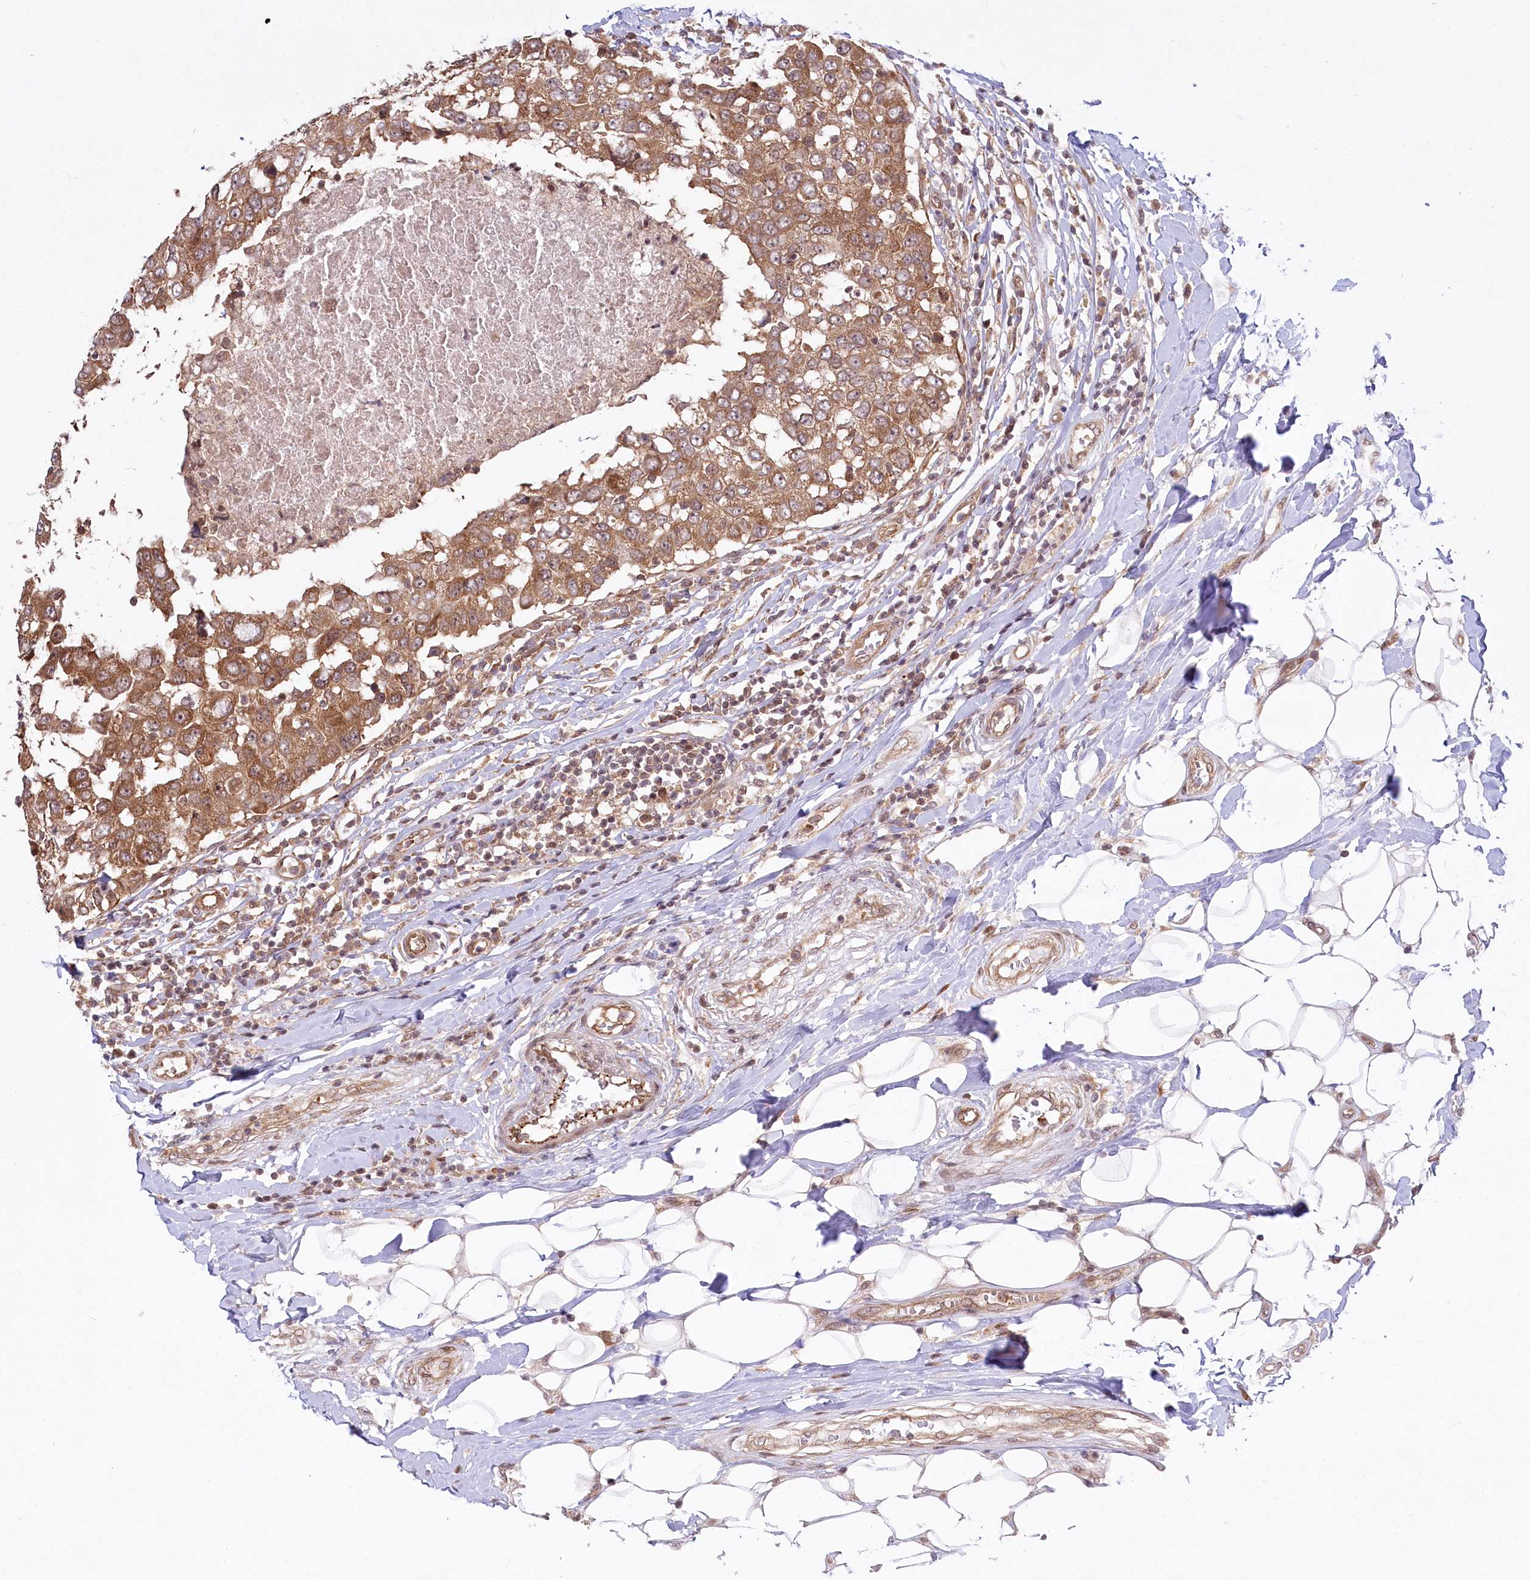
{"staining": {"intensity": "moderate", "quantity": ">75%", "location": "cytoplasmic/membranous"}, "tissue": "breast cancer", "cell_type": "Tumor cells", "image_type": "cancer", "snomed": [{"axis": "morphology", "description": "Duct carcinoma"}, {"axis": "topography", "description": "Breast"}], "caption": "An image showing moderate cytoplasmic/membranous staining in approximately >75% of tumor cells in breast cancer, as visualized by brown immunohistochemical staining.", "gene": "CEP70", "patient": {"sex": "female", "age": 27}}